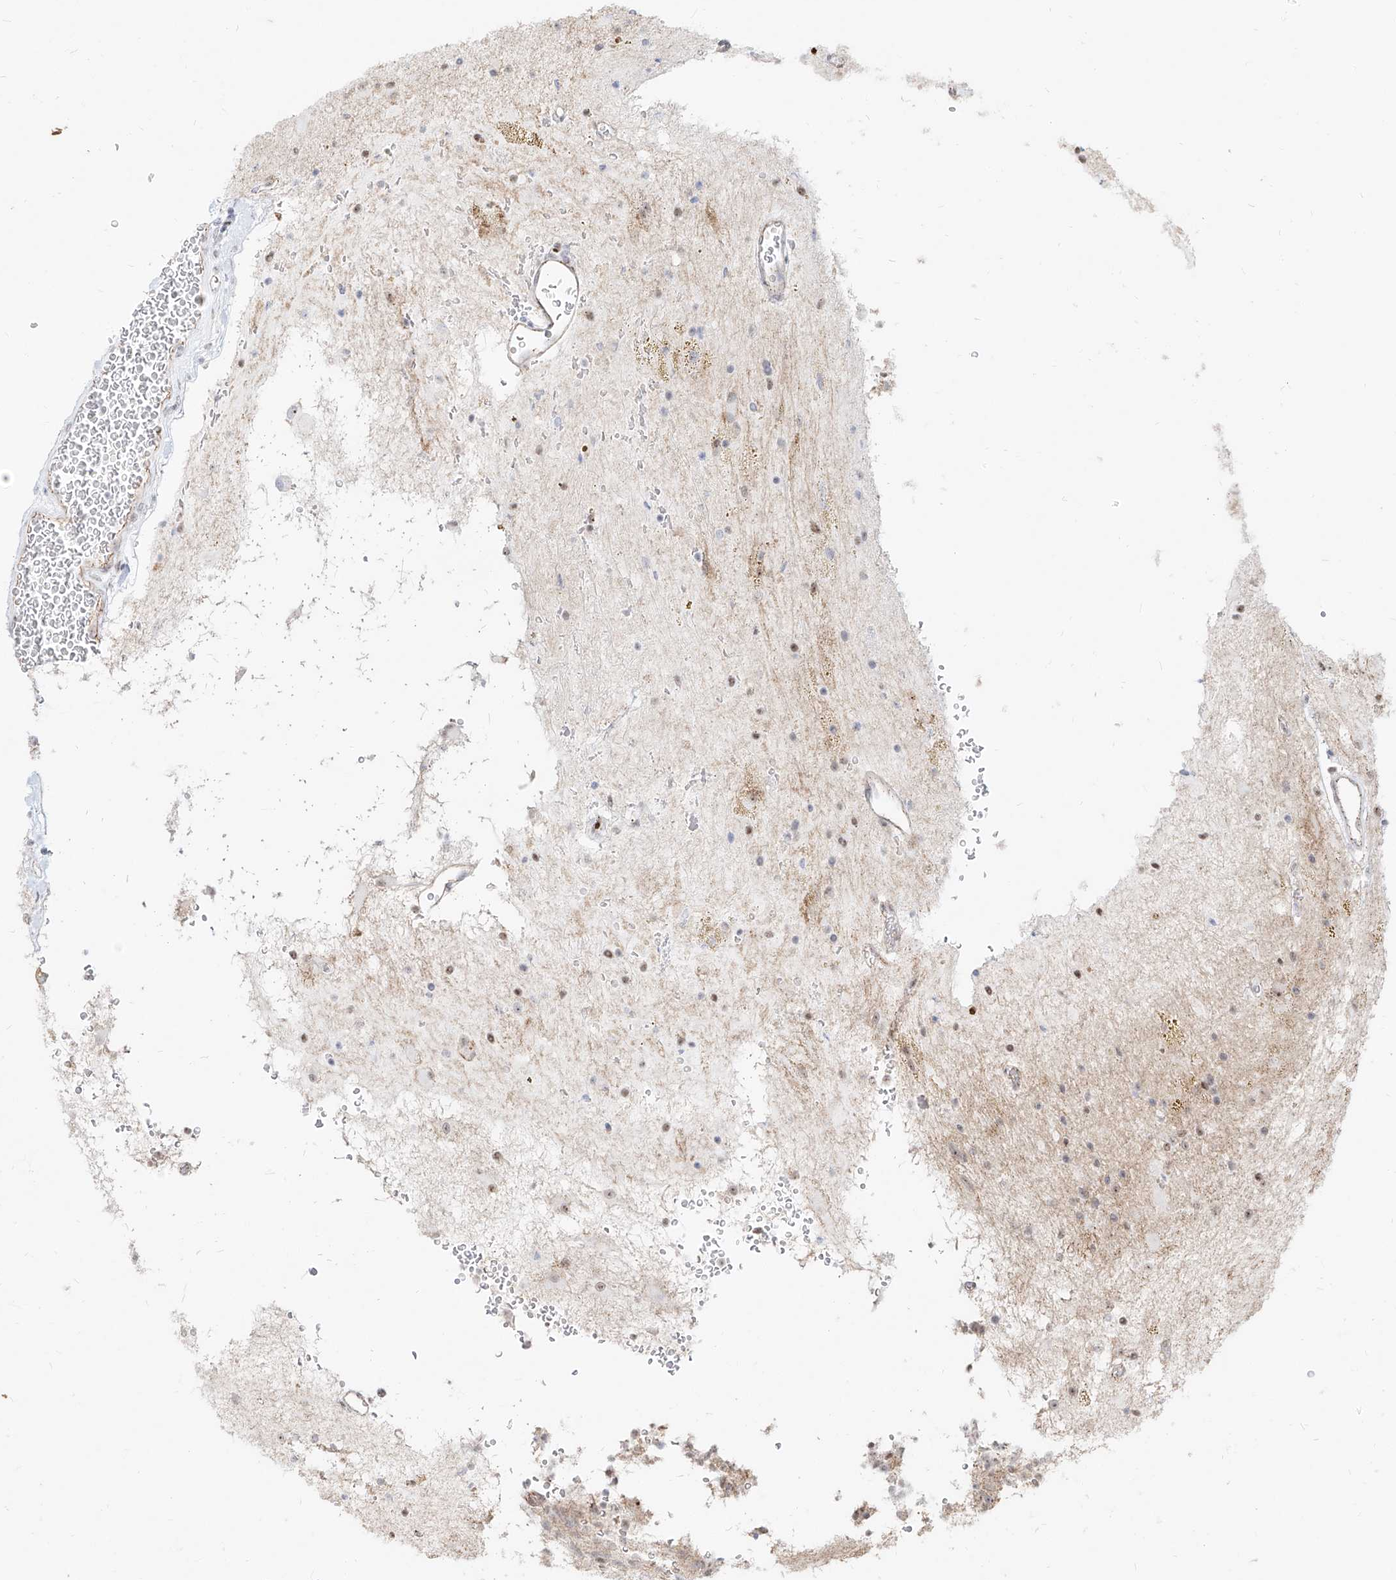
{"staining": {"intensity": "weak", "quantity": "<25%", "location": "nuclear"}, "tissue": "glioma", "cell_type": "Tumor cells", "image_type": "cancer", "snomed": [{"axis": "morphology", "description": "Glioma, malignant, High grade"}, {"axis": "topography", "description": "Brain"}], "caption": "An image of glioma stained for a protein shows no brown staining in tumor cells. Nuclei are stained in blue.", "gene": "ZNF710", "patient": {"sex": "male", "age": 34}}